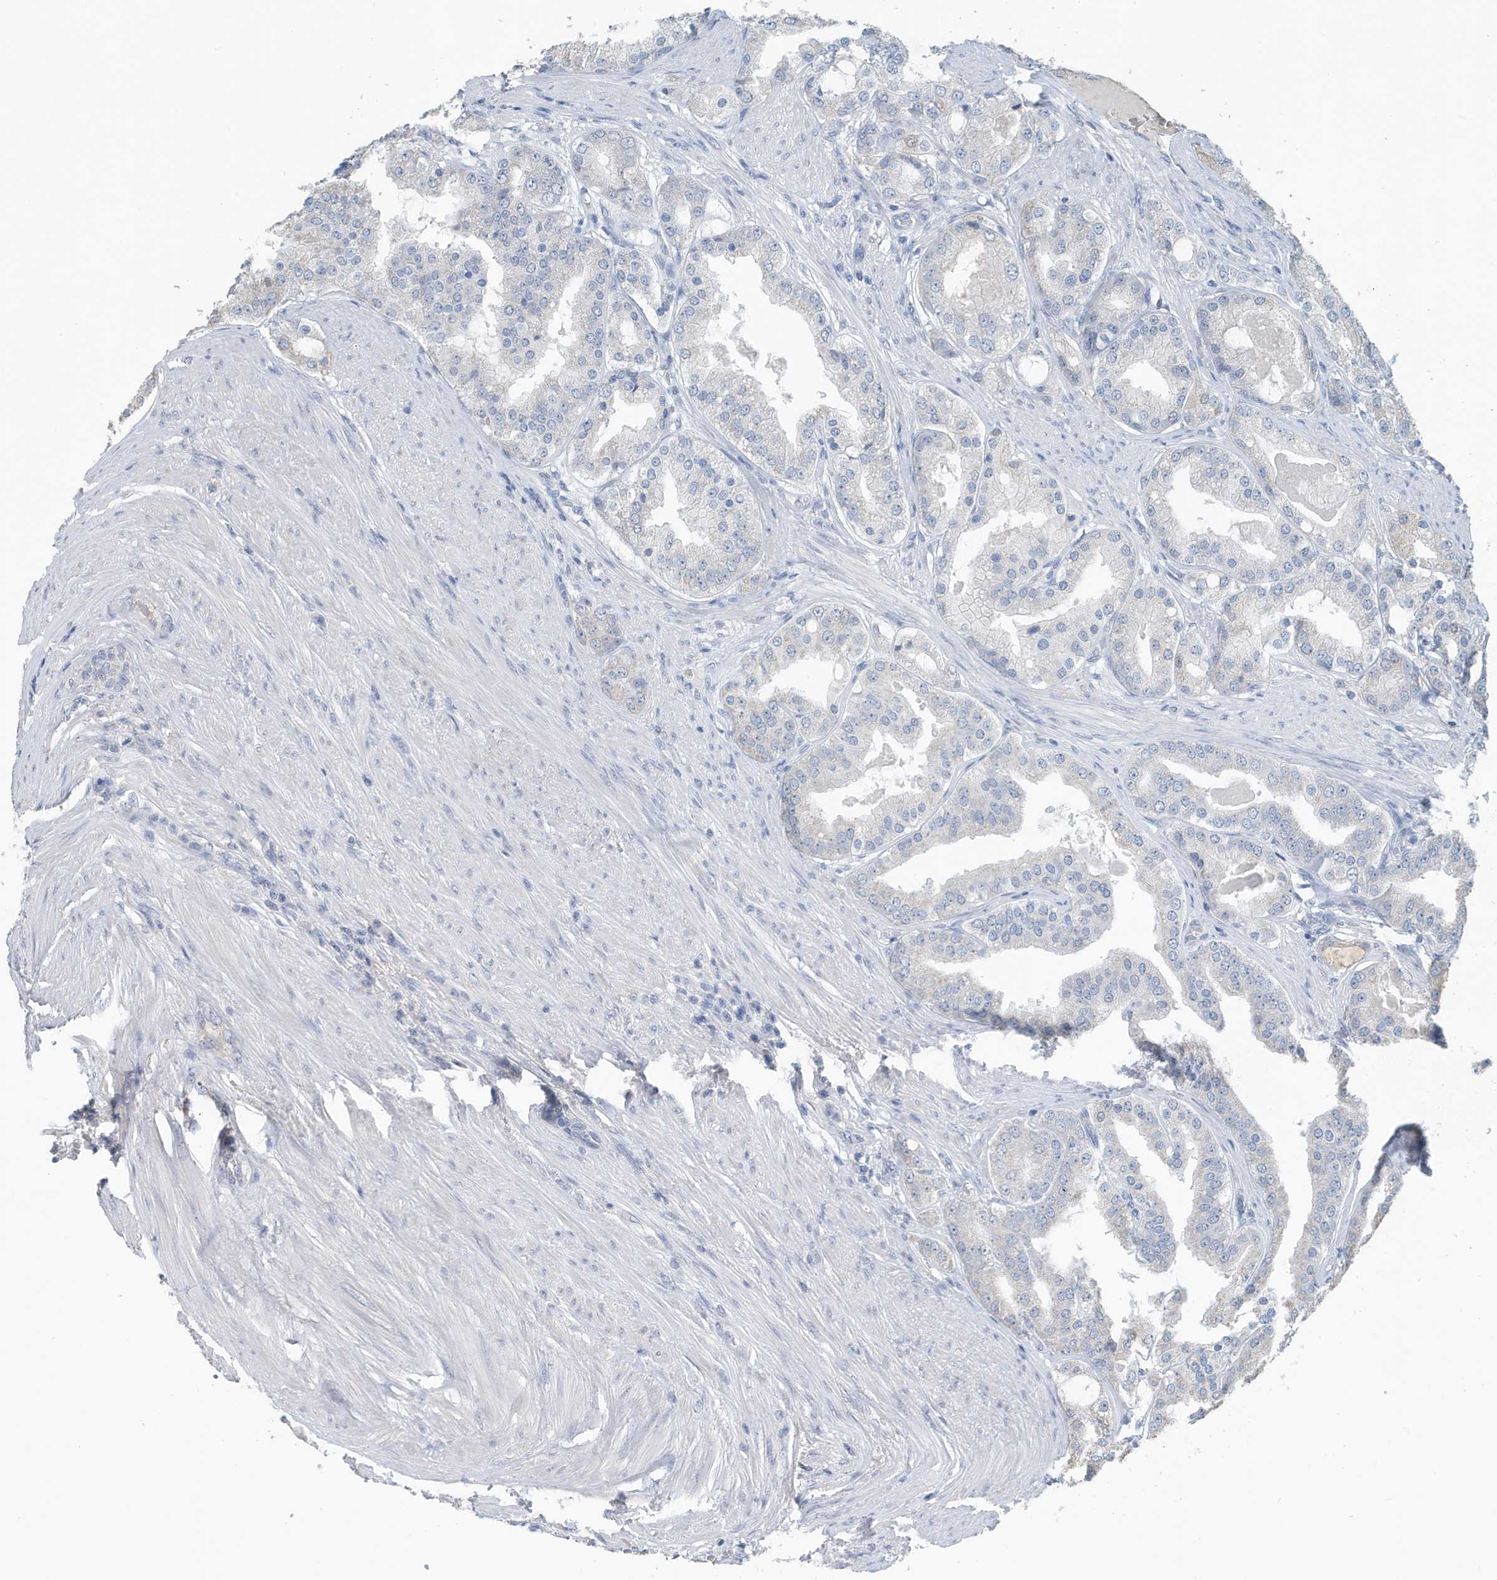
{"staining": {"intensity": "negative", "quantity": "none", "location": "none"}, "tissue": "prostate cancer", "cell_type": "Tumor cells", "image_type": "cancer", "snomed": [{"axis": "morphology", "description": "Adenocarcinoma, High grade"}, {"axis": "topography", "description": "Prostate"}], "caption": "Immunohistochemical staining of human high-grade adenocarcinoma (prostate) demonstrates no significant positivity in tumor cells.", "gene": "UGT2B4", "patient": {"sex": "male", "age": 60}}